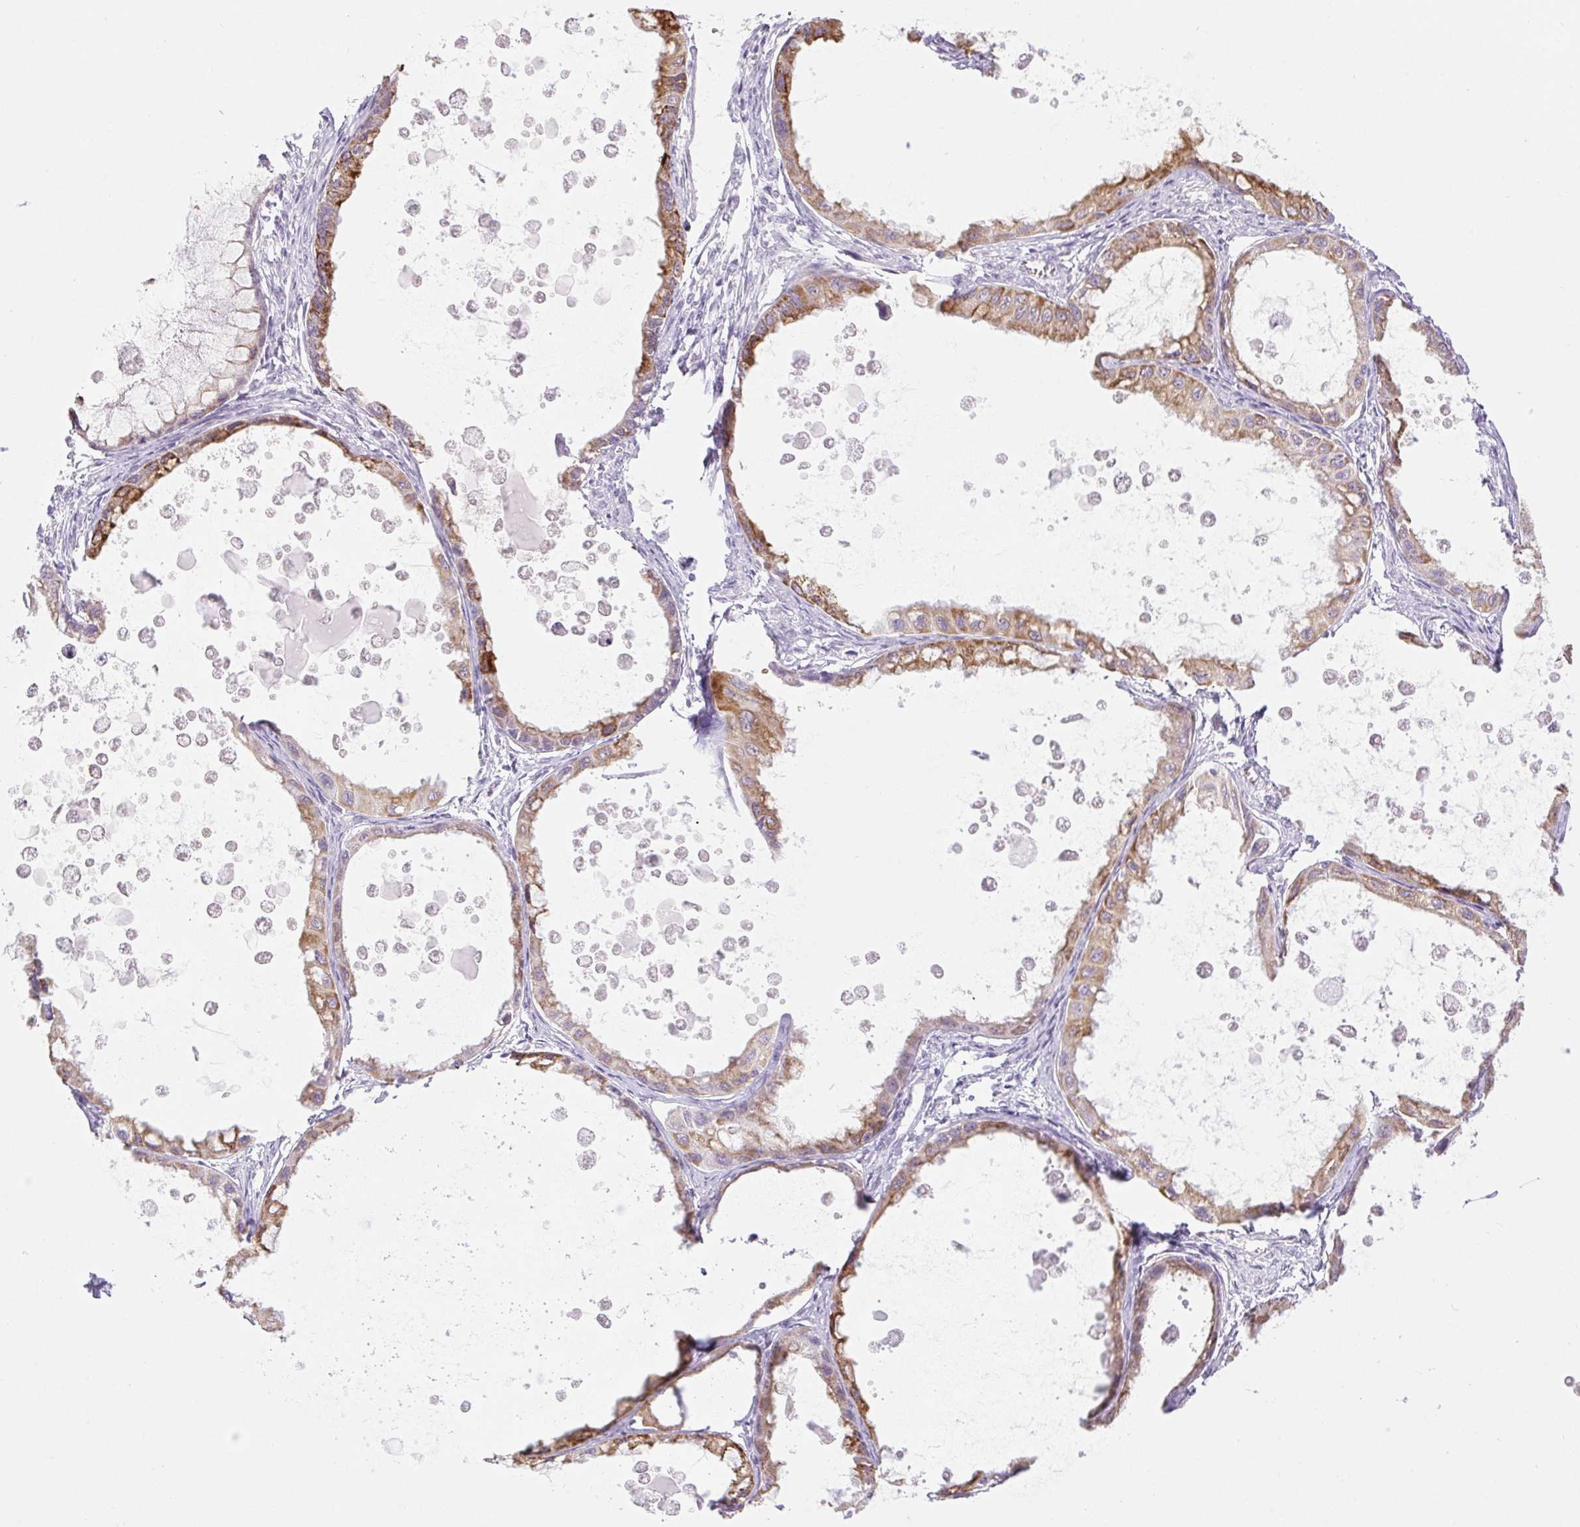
{"staining": {"intensity": "moderate", "quantity": "25%-75%", "location": "cytoplasmic/membranous"}, "tissue": "ovarian cancer", "cell_type": "Tumor cells", "image_type": "cancer", "snomed": [{"axis": "morphology", "description": "Cystadenocarcinoma, mucinous, NOS"}, {"axis": "topography", "description": "Ovary"}], "caption": "Immunohistochemistry micrograph of neoplastic tissue: human ovarian cancer stained using immunohistochemistry (IHC) demonstrates medium levels of moderate protein expression localized specifically in the cytoplasmic/membranous of tumor cells, appearing as a cytoplasmic/membranous brown color.", "gene": "BCAS1", "patient": {"sex": "female", "age": 64}}